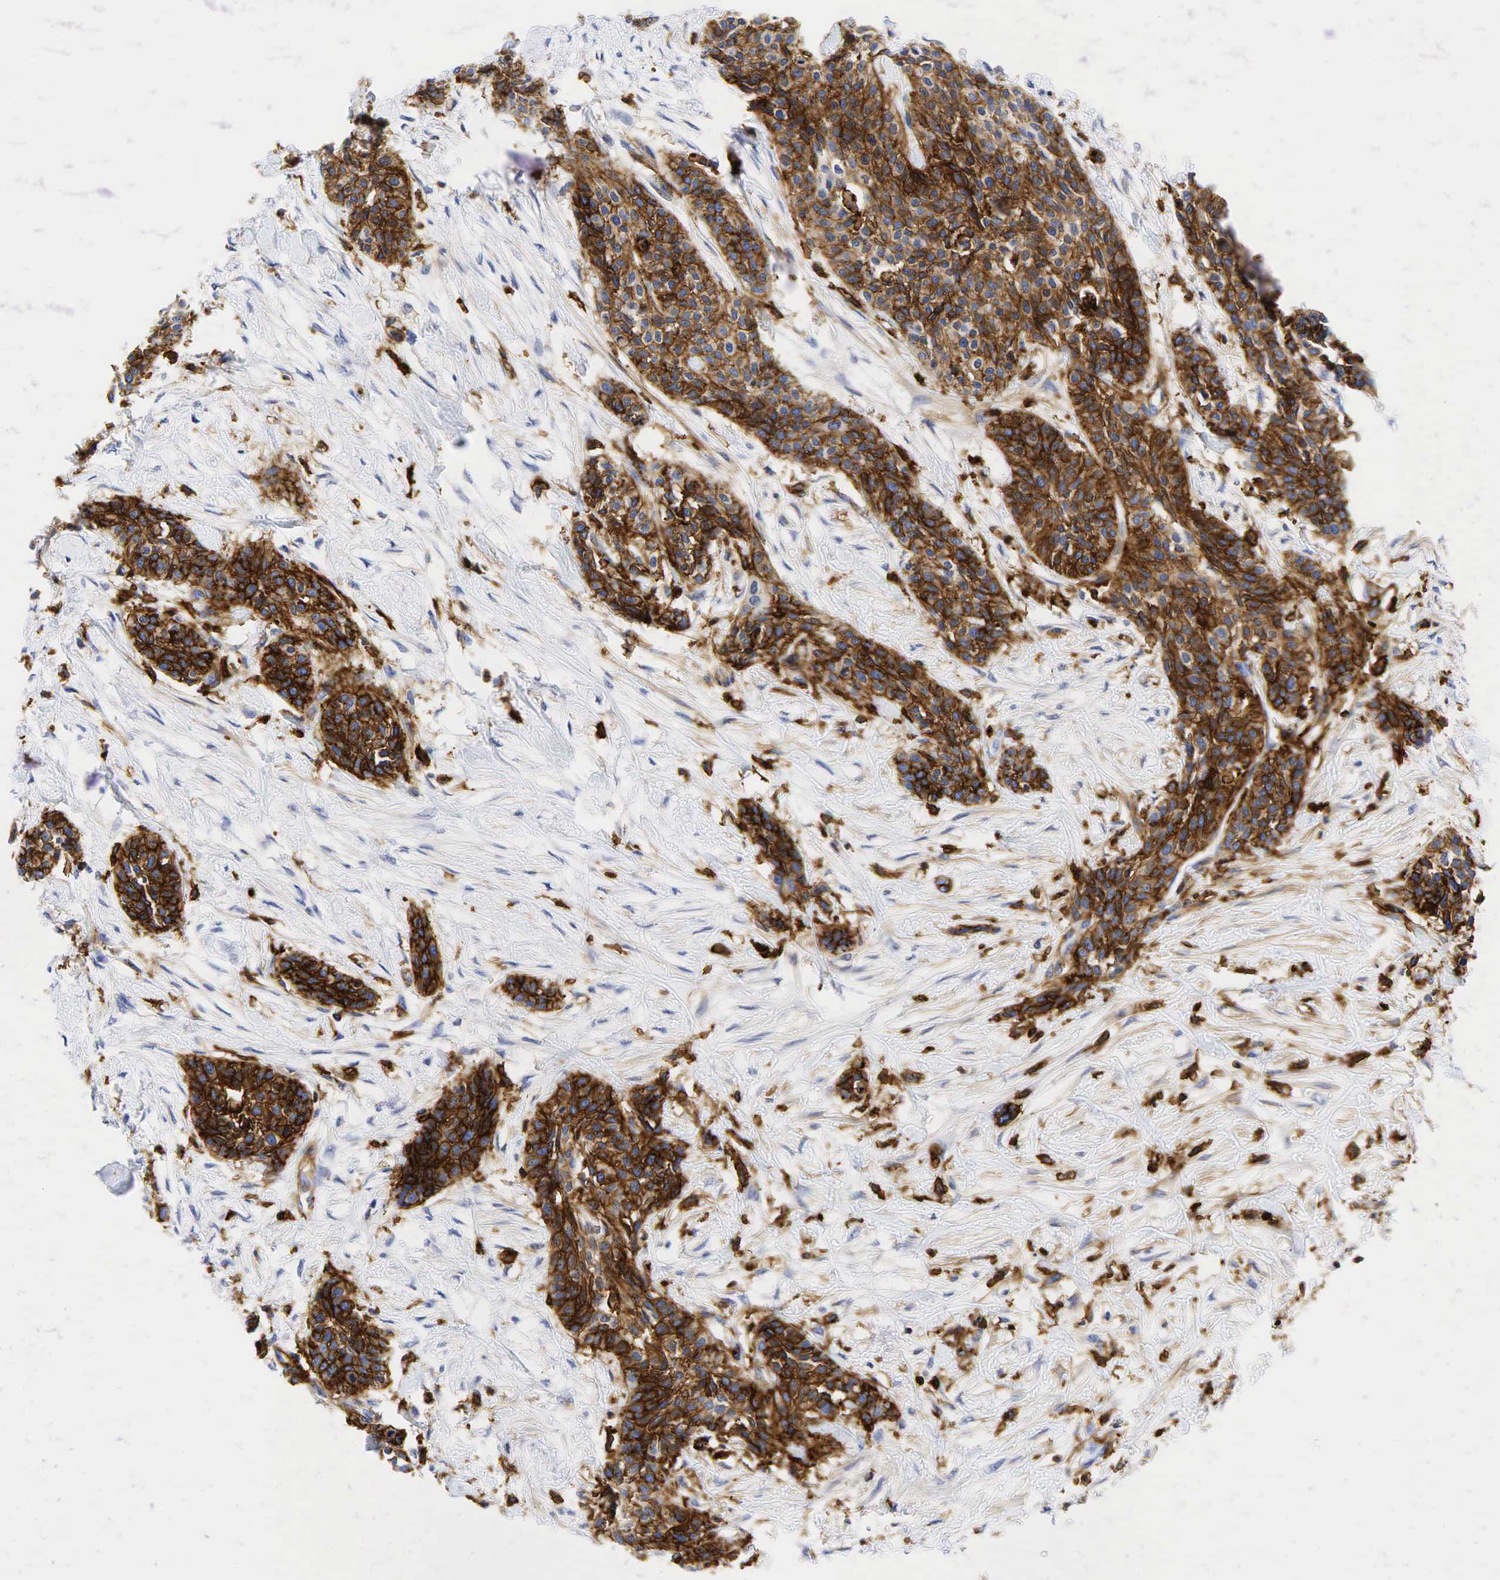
{"staining": {"intensity": "moderate", "quantity": ">75%", "location": "cytoplasmic/membranous"}, "tissue": "urothelial cancer", "cell_type": "Tumor cells", "image_type": "cancer", "snomed": [{"axis": "morphology", "description": "Urothelial carcinoma, High grade"}, {"axis": "topography", "description": "Urinary bladder"}], "caption": "Human urothelial carcinoma (high-grade) stained with a brown dye displays moderate cytoplasmic/membranous positive staining in about >75% of tumor cells.", "gene": "CD44", "patient": {"sex": "male", "age": 56}}